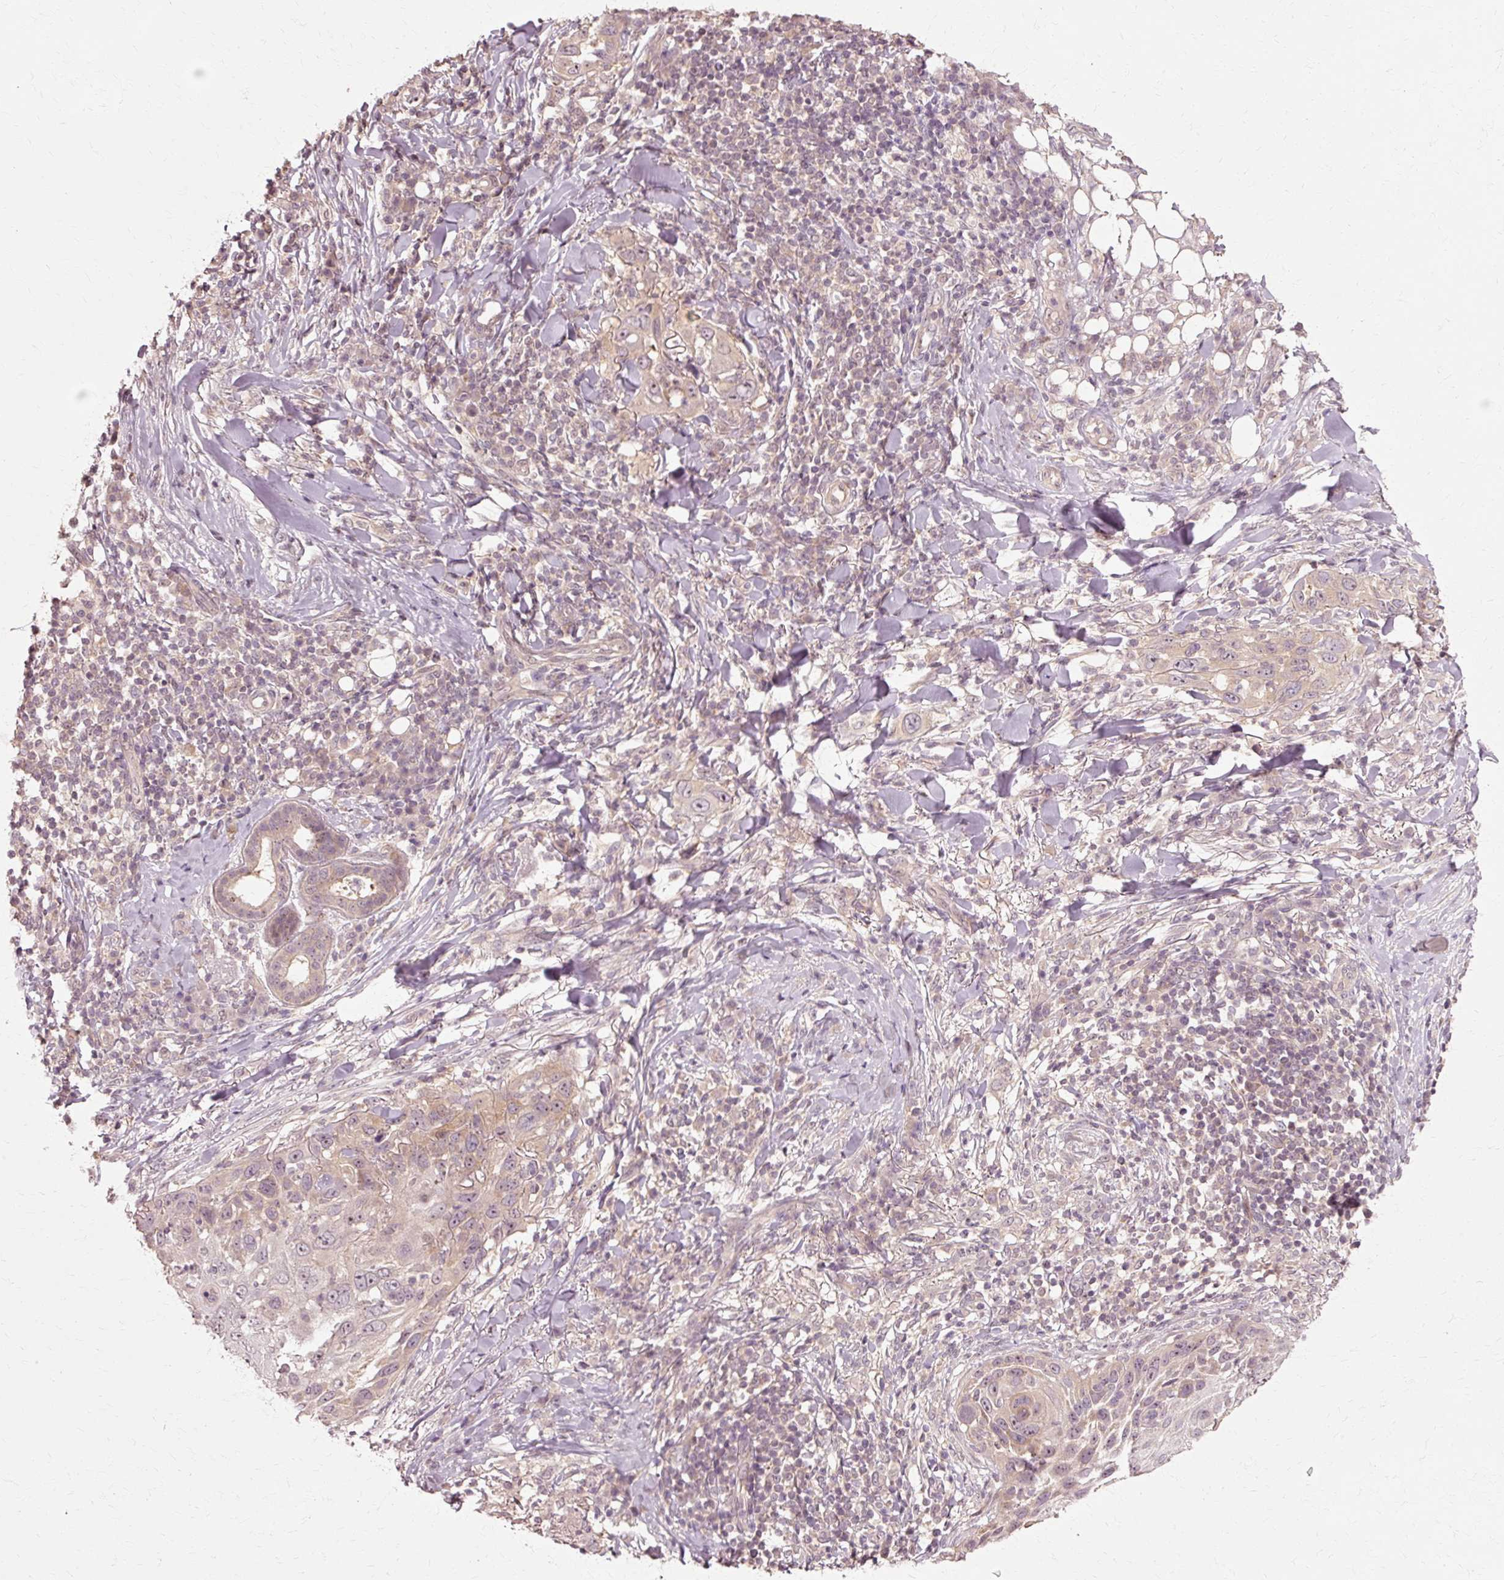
{"staining": {"intensity": "weak", "quantity": ">75%", "location": "cytoplasmic/membranous"}, "tissue": "skin cancer", "cell_type": "Tumor cells", "image_type": "cancer", "snomed": [{"axis": "morphology", "description": "Squamous cell carcinoma, NOS"}, {"axis": "topography", "description": "Skin"}], "caption": "Protein expression analysis of squamous cell carcinoma (skin) shows weak cytoplasmic/membranous staining in about >75% of tumor cells. Immunohistochemistry (ihc) stains the protein in brown and the nuclei are stained blue.", "gene": "RGPD5", "patient": {"sex": "female", "age": 44}}